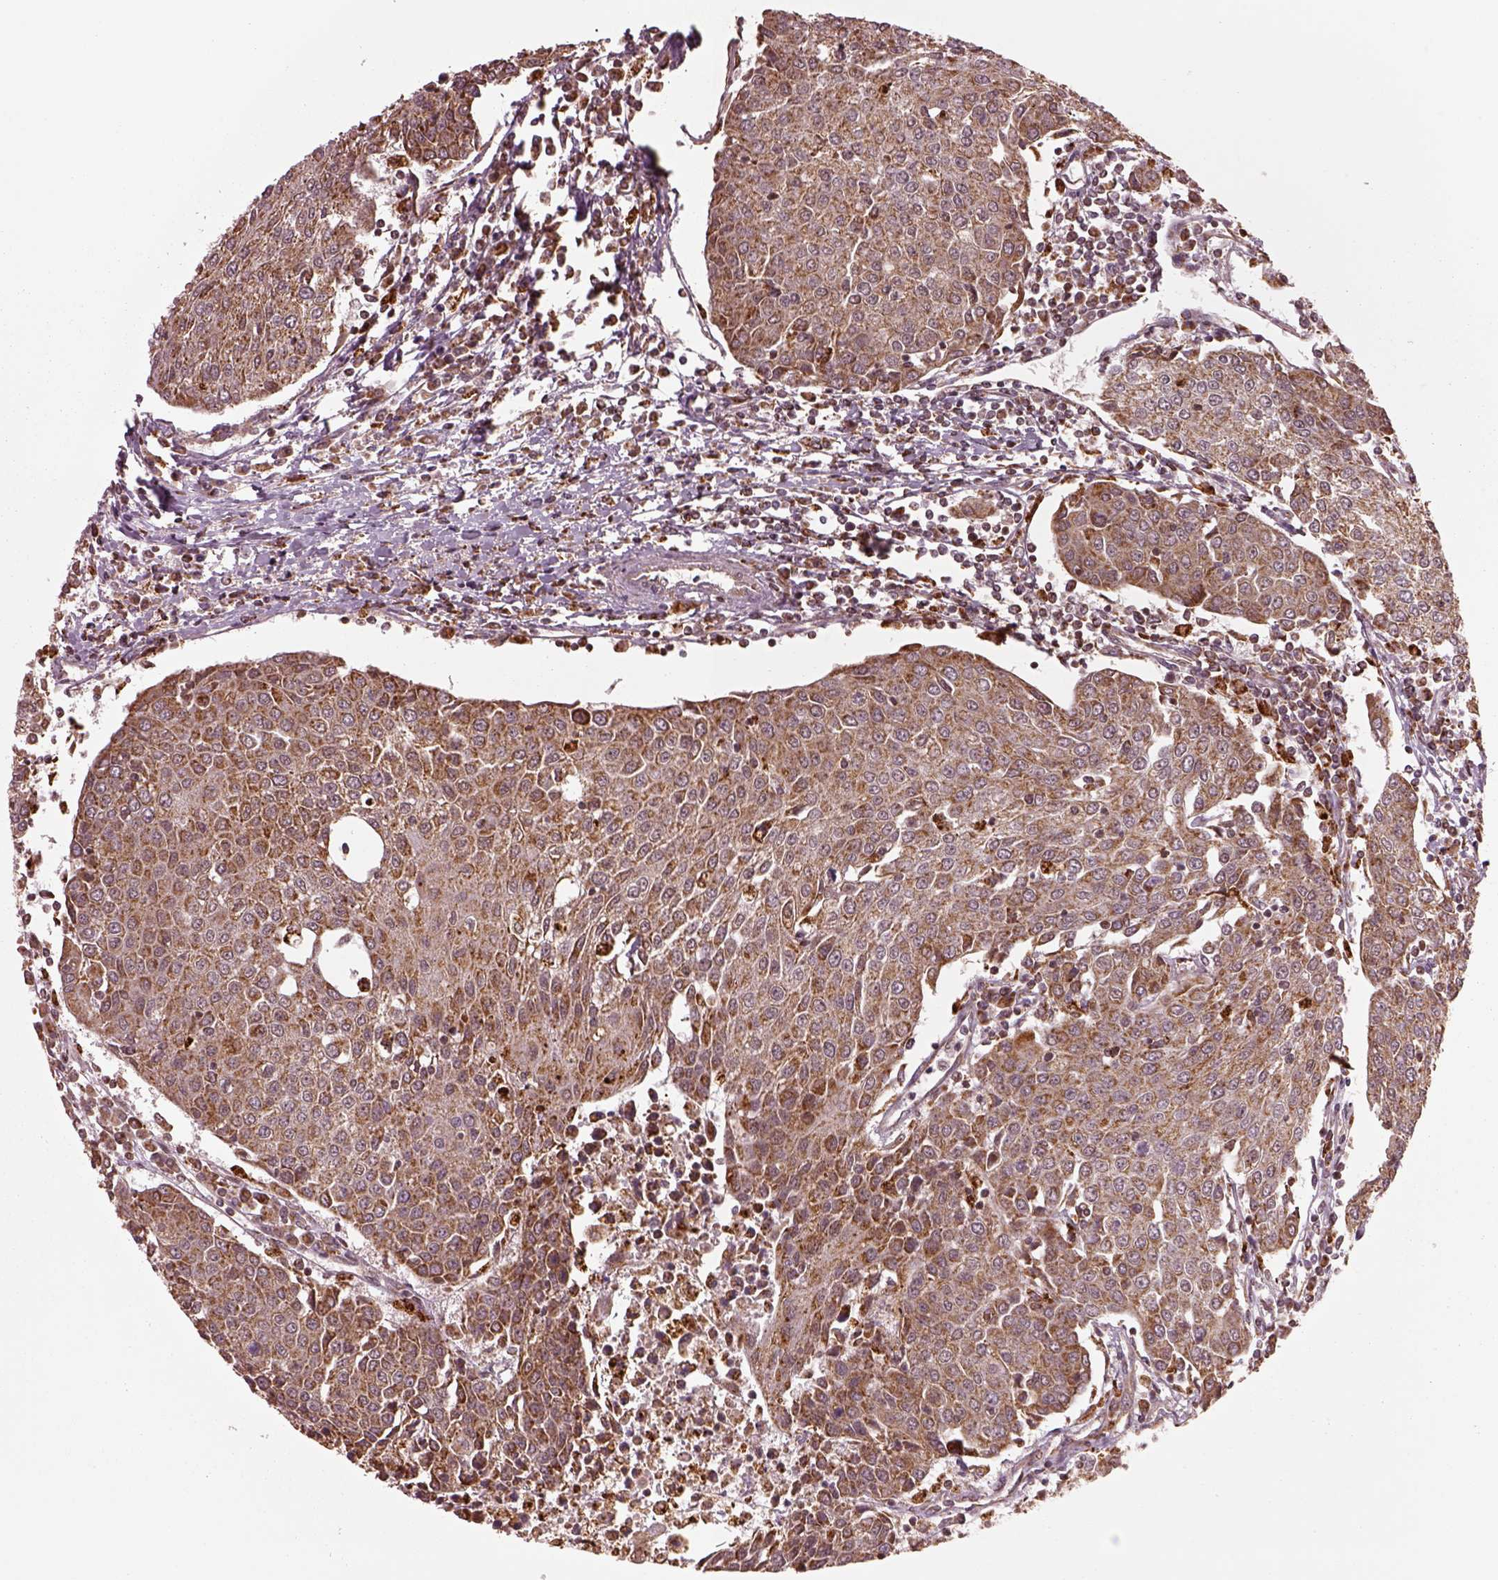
{"staining": {"intensity": "moderate", "quantity": ">75%", "location": "cytoplasmic/membranous"}, "tissue": "urothelial cancer", "cell_type": "Tumor cells", "image_type": "cancer", "snomed": [{"axis": "morphology", "description": "Urothelial carcinoma, High grade"}, {"axis": "topography", "description": "Urinary bladder"}], "caption": "Immunohistochemical staining of human urothelial cancer shows medium levels of moderate cytoplasmic/membranous protein staining in approximately >75% of tumor cells. Nuclei are stained in blue.", "gene": "SEL1L3", "patient": {"sex": "female", "age": 85}}